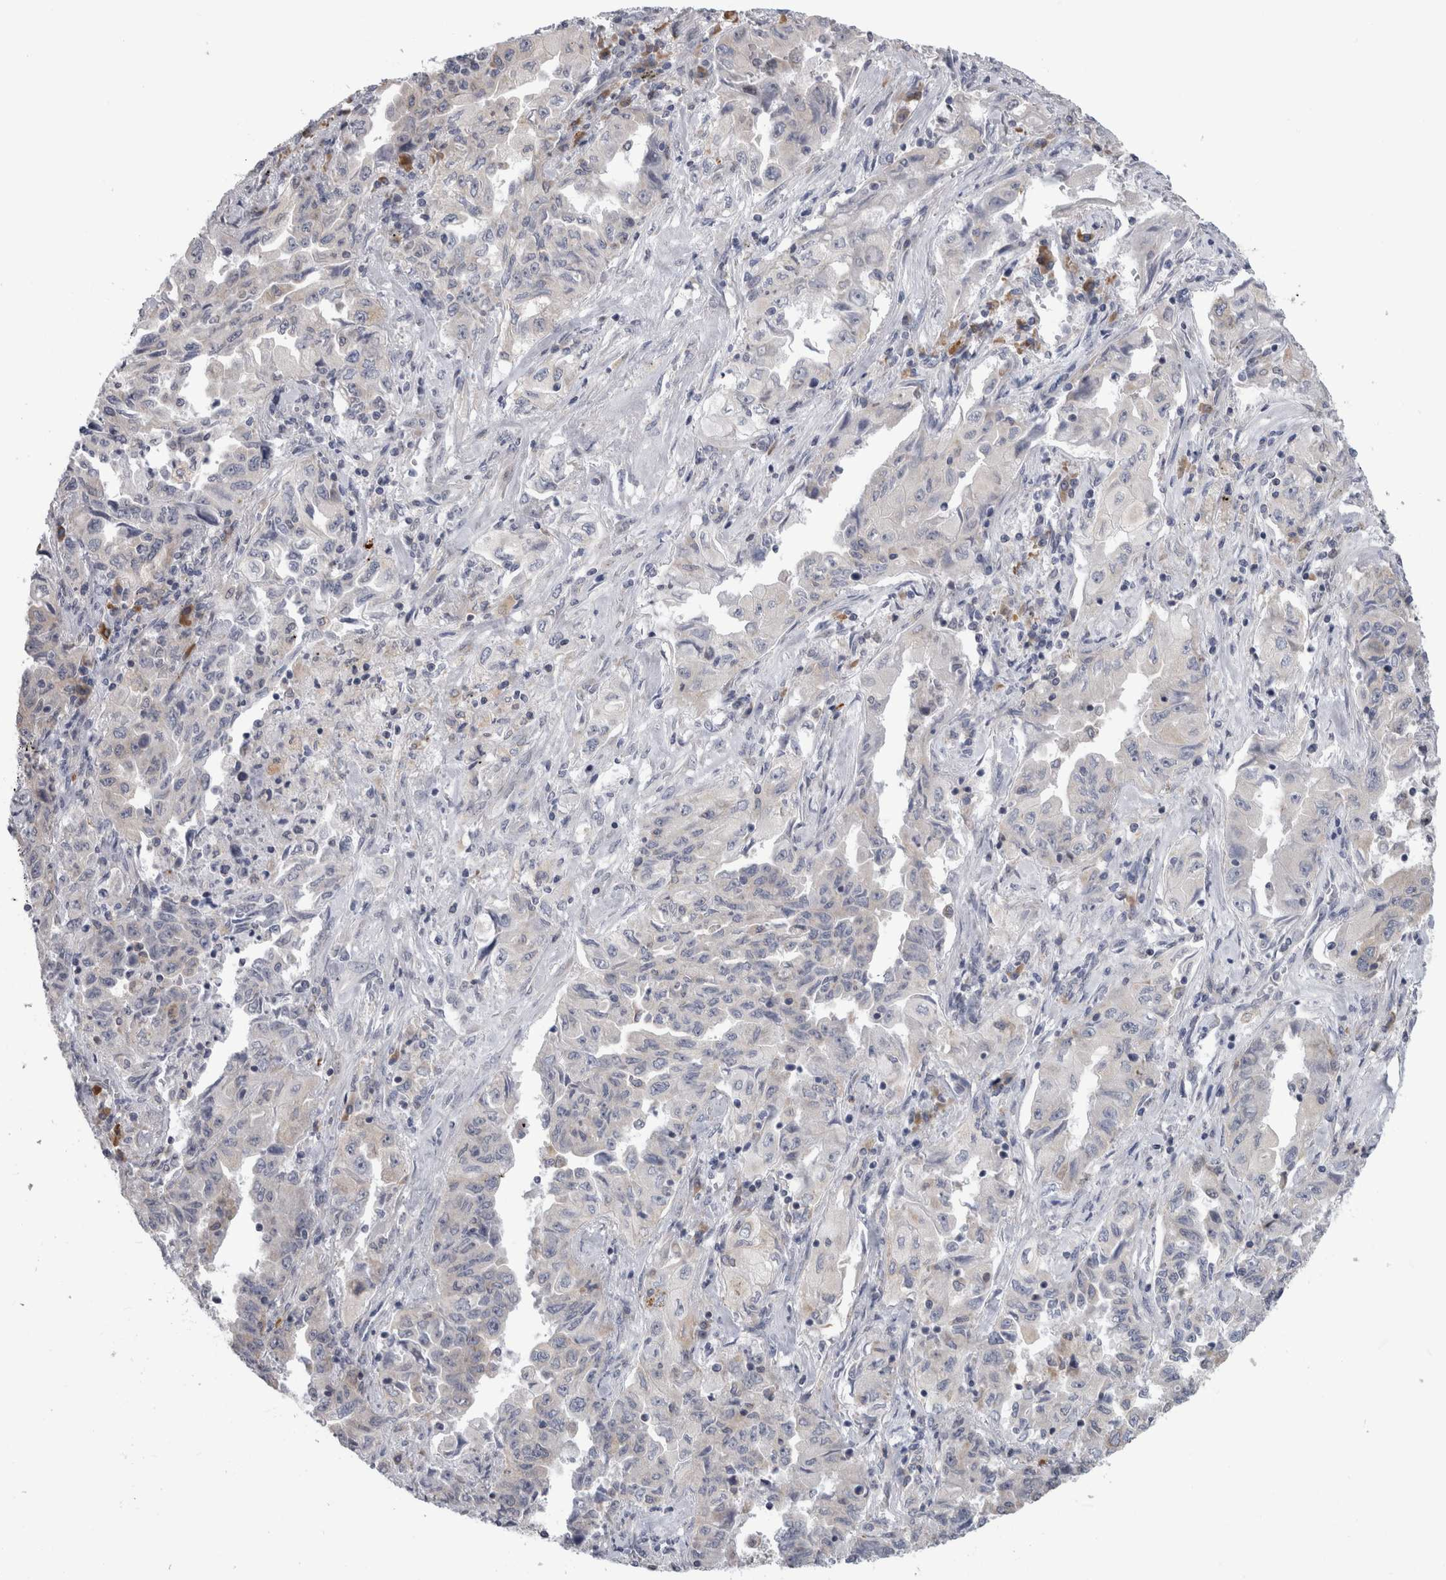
{"staining": {"intensity": "negative", "quantity": "none", "location": "none"}, "tissue": "lung cancer", "cell_type": "Tumor cells", "image_type": "cancer", "snomed": [{"axis": "morphology", "description": "Adenocarcinoma, NOS"}, {"axis": "topography", "description": "Lung"}], "caption": "The IHC histopathology image has no significant staining in tumor cells of lung cancer tissue.", "gene": "TMEM242", "patient": {"sex": "female", "age": 51}}